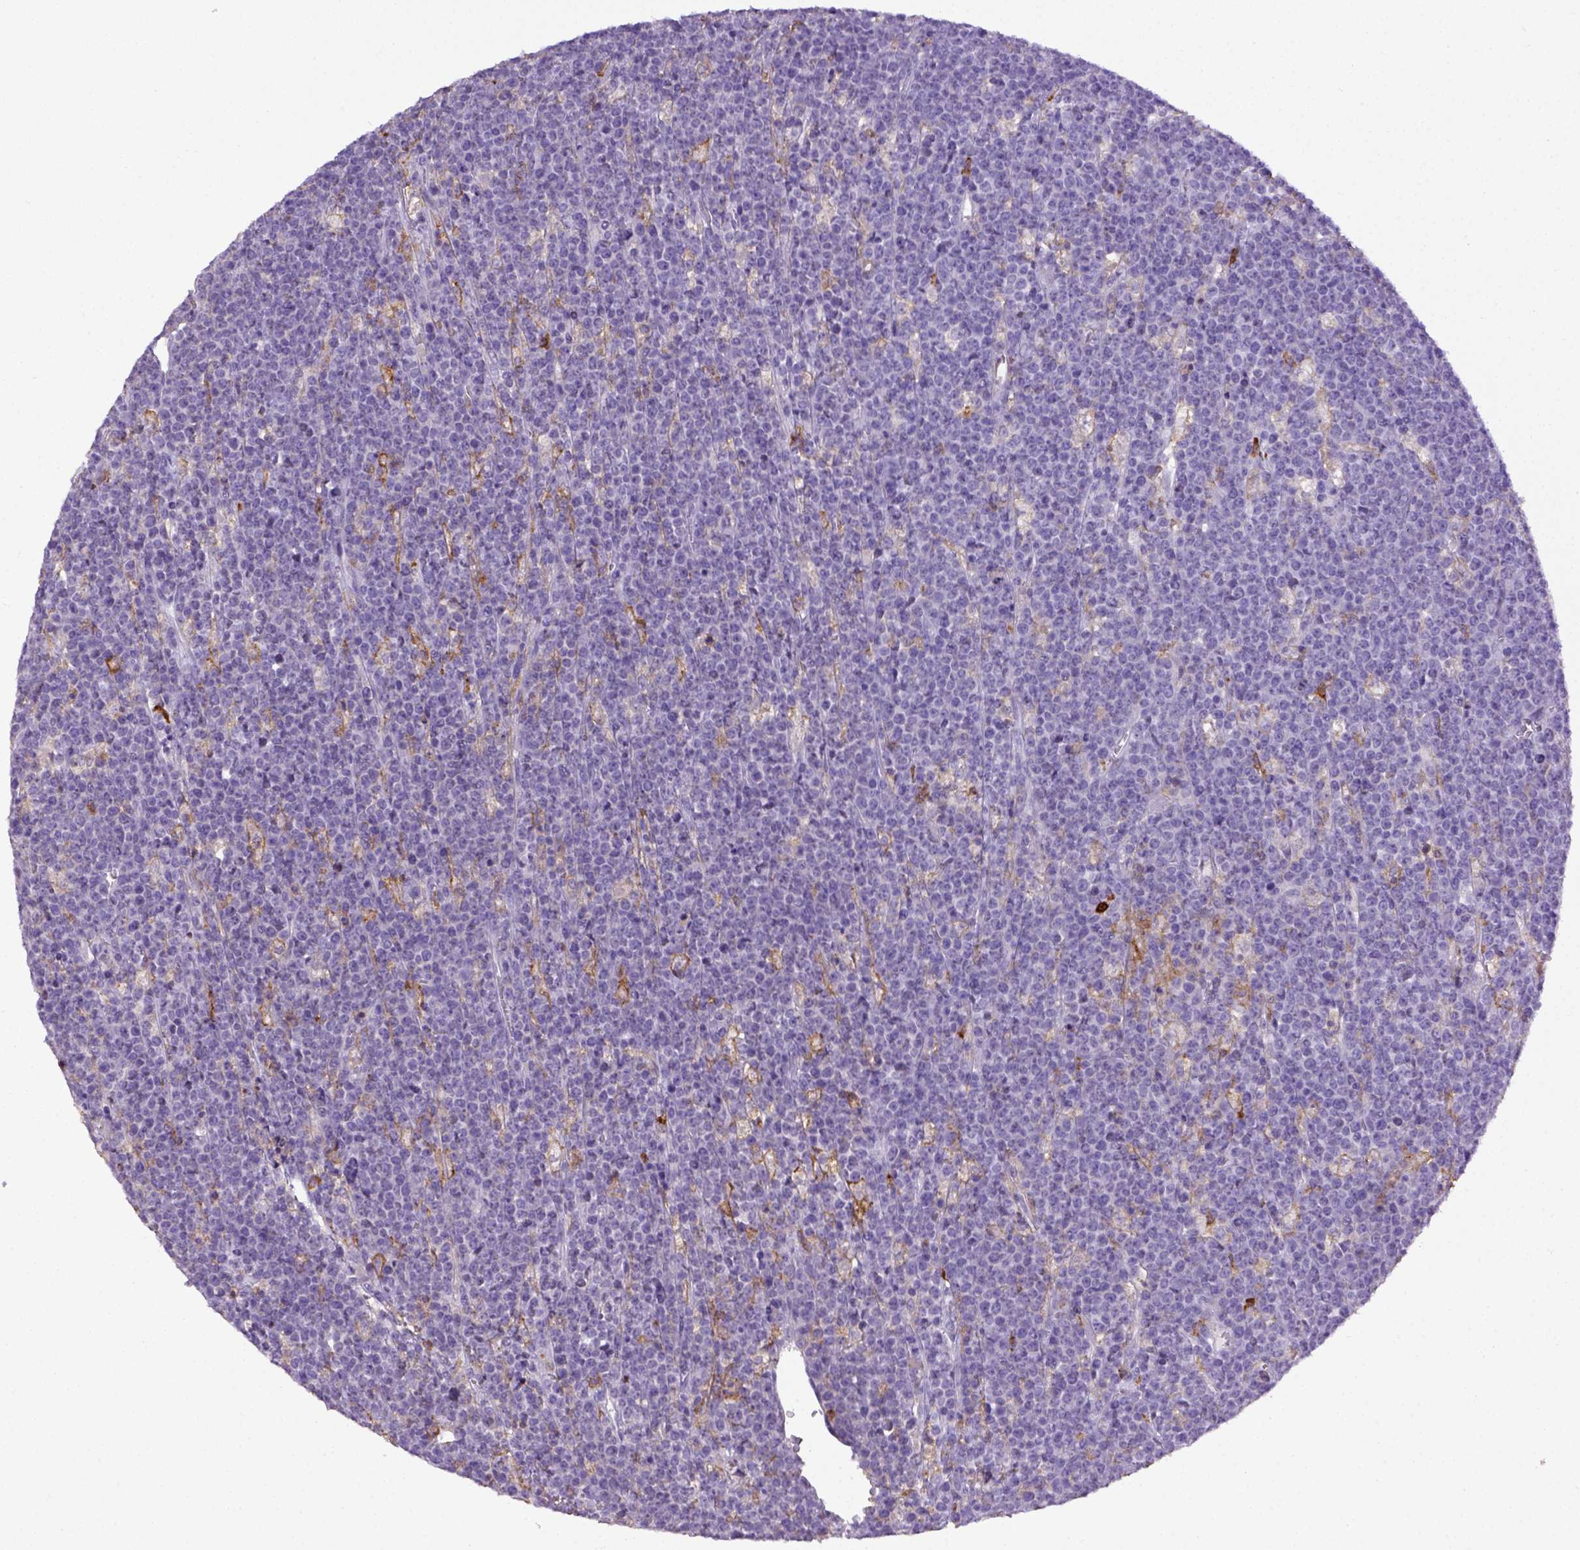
{"staining": {"intensity": "negative", "quantity": "none", "location": "none"}, "tissue": "lymphoma", "cell_type": "Tumor cells", "image_type": "cancer", "snomed": [{"axis": "morphology", "description": "Malignant lymphoma, non-Hodgkin's type, High grade"}, {"axis": "topography", "description": "Ovary"}], "caption": "The photomicrograph exhibits no significant positivity in tumor cells of high-grade malignant lymphoma, non-Hodgkin's type.", "gene": "ITGAM", "patient": {"sex": "female", "age": 56}}